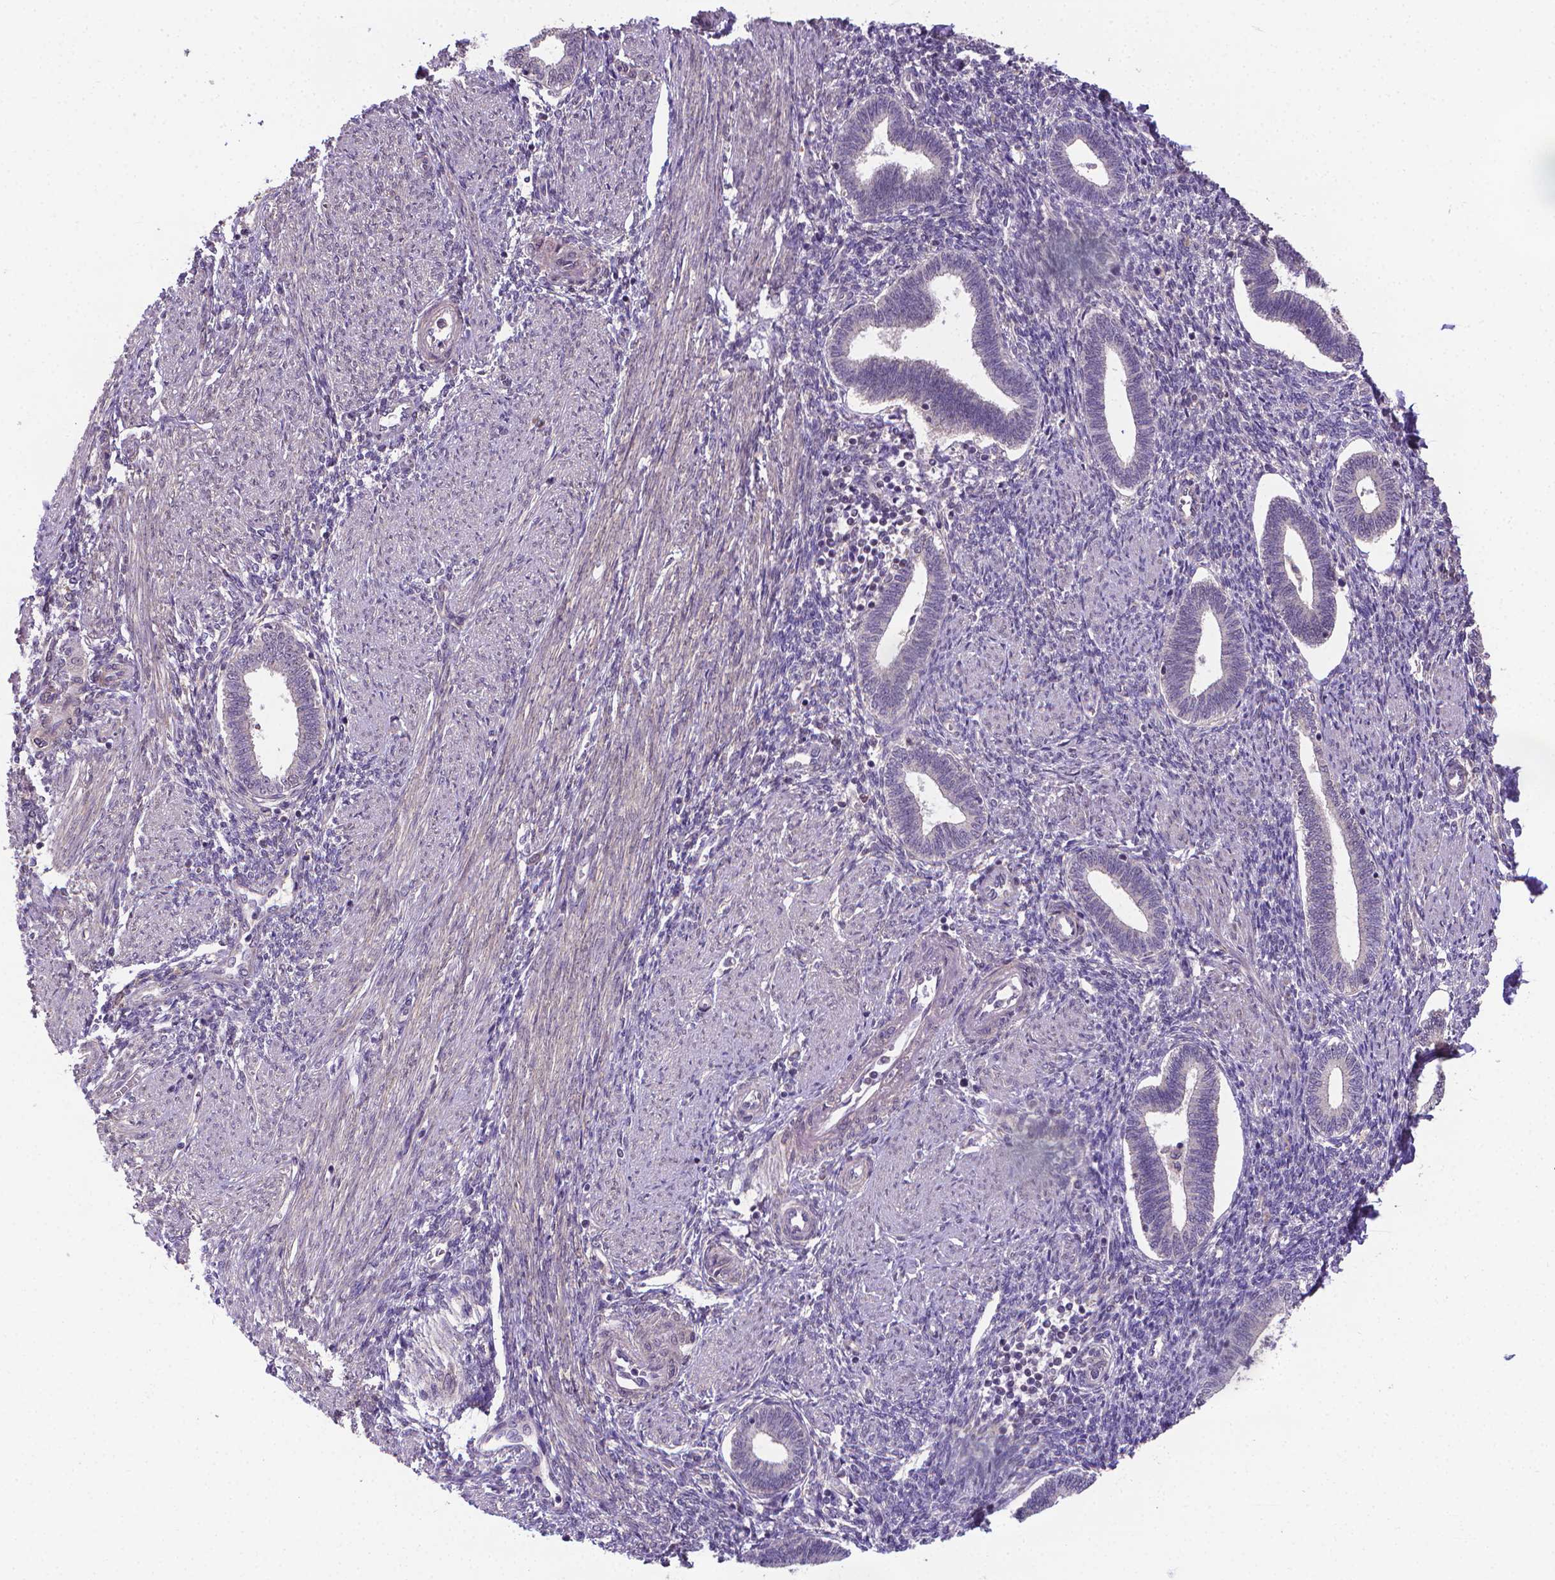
{"staining": {"intensity": "weak", "quantity": "<25%", "location": "cytoplasmic/membranous"}, "tissue": "endometrium", "cell_type": "Cells in endometrial stroma", "image_type": "normal", "snomed": [{"axis": "morphology", "description": "Normal tissue, NOS"}, {"axis": "topography", "description": "Endometrium"}], "caption": "This is a histopathology image of immunohistochemistry staining of unremarkable endometrium, which shows no staining in cells in endometrial stroma.", "gene": "GPR63", "patient": {"sex": "female", "age": 42}}